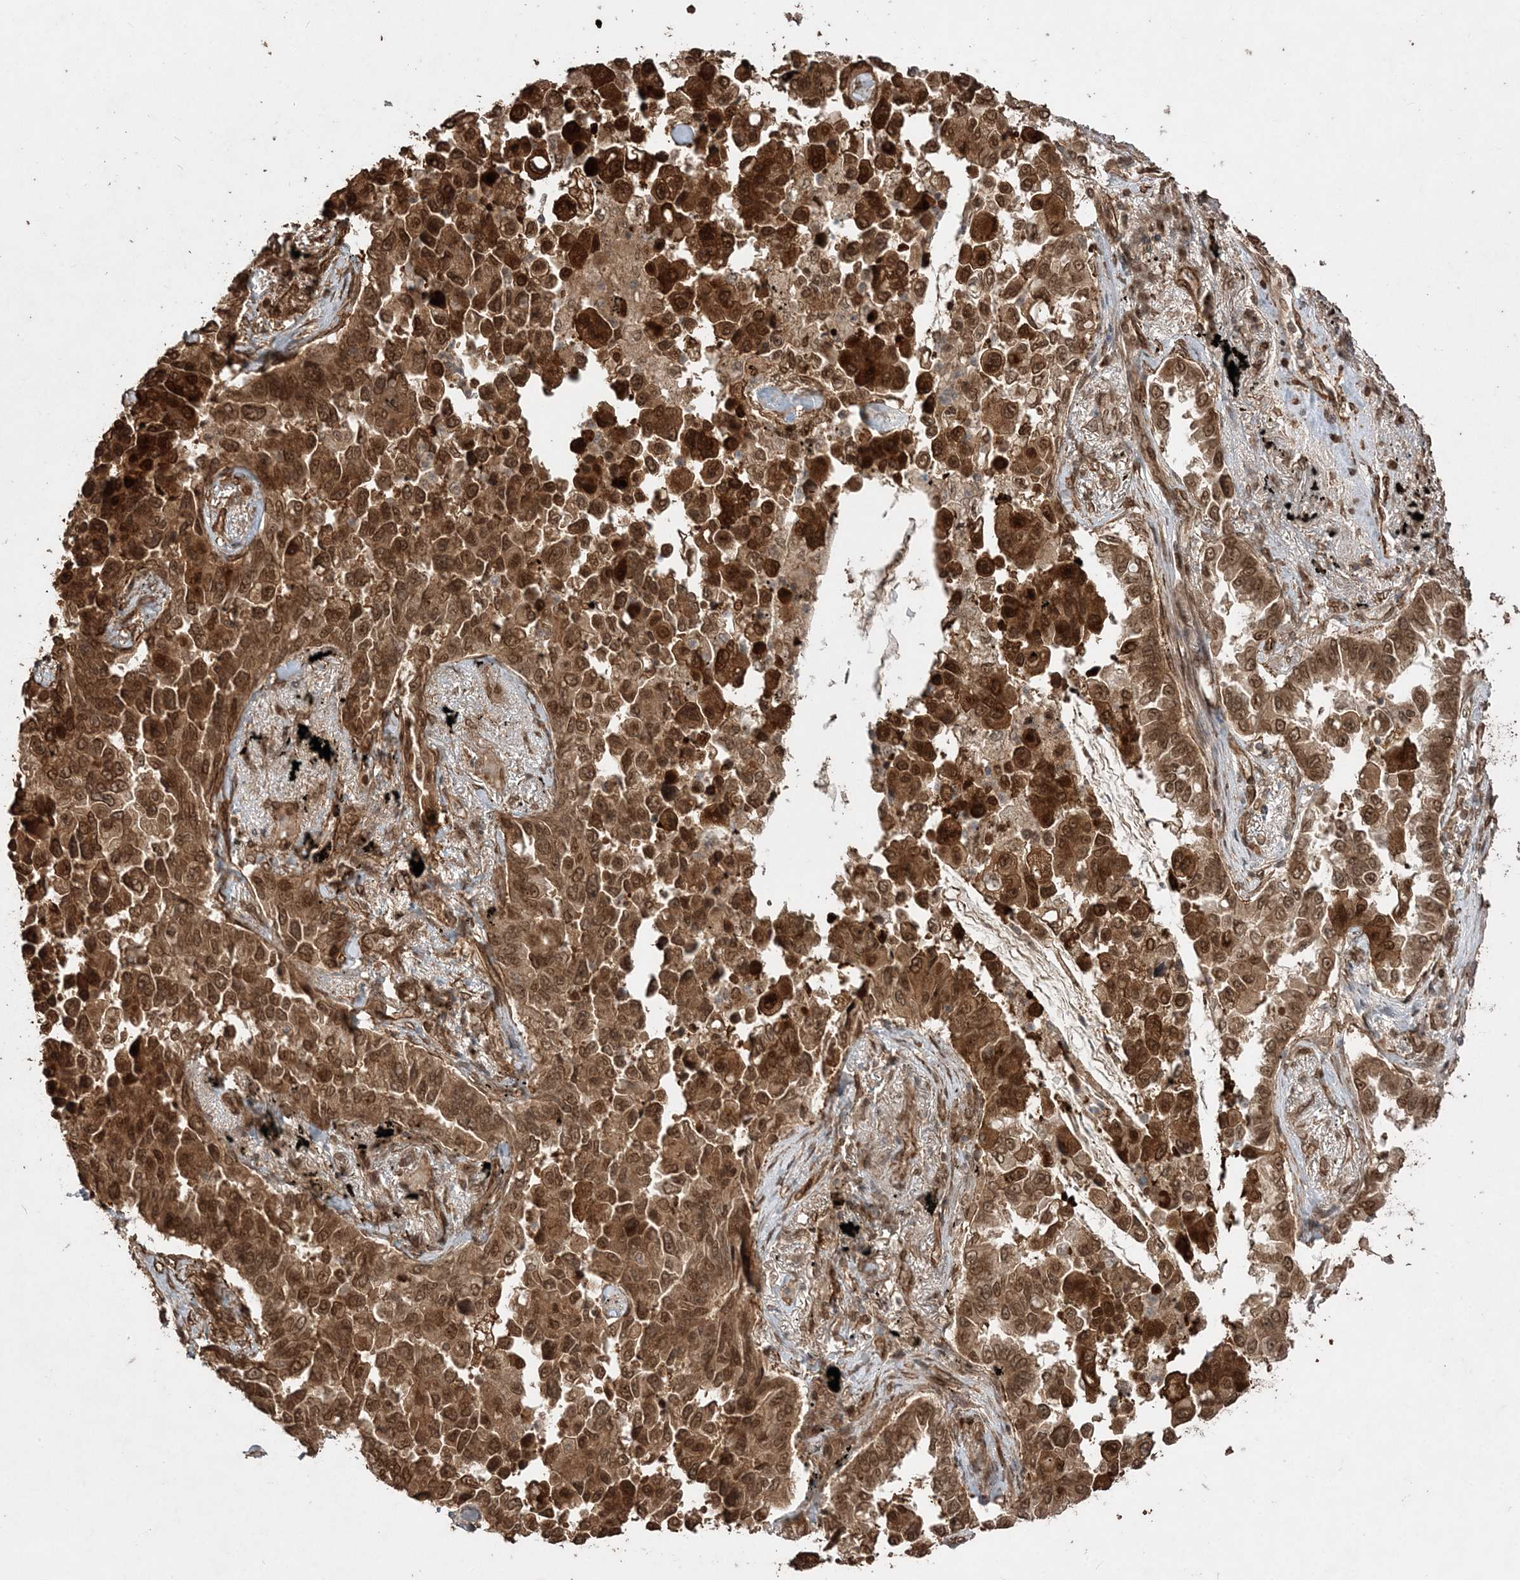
{"staining": {"intensity": "strong", "quantity": ">75%", "location": "cytoplasmic/membranous,nuclear"}, "tissue": "lung cancer", "cell_type": "Tumor cells", "image_type": "cancer", "snomed": [{"axis": "morphology", "description": "Adenocarcinoma, NOS"}, {"axis": "topography", "description": "Lung"}], "caption": "Strong cytoplasmic/membranous and nuclear positivity is seen in approximately >75% of tumor cells in adenocarcinoma (lung).", "gene": "ETAA1", "patient": {"sex": "female", "age": 67}}